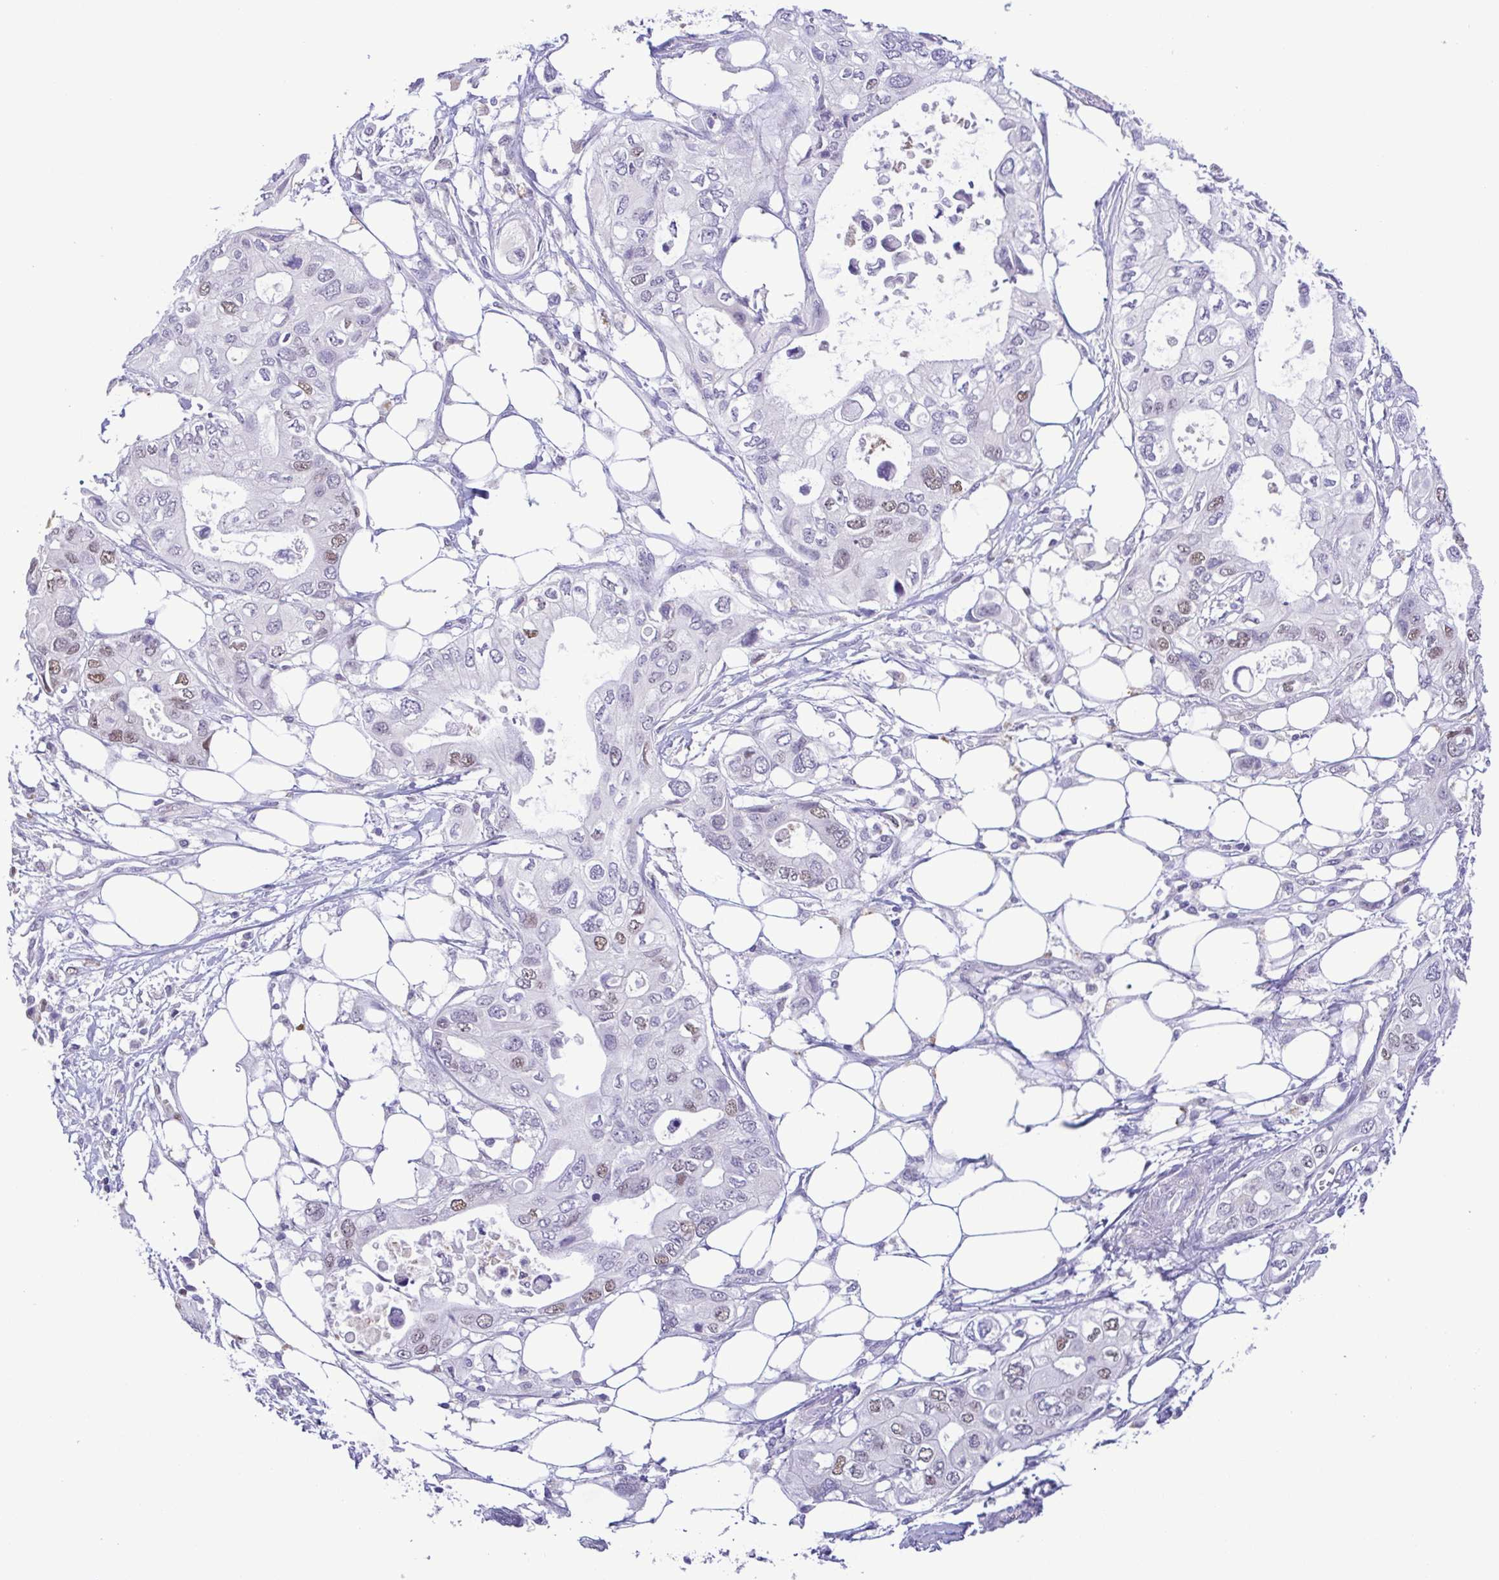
{"staining": {"intensity": "weak", "quantity": "<25%", "location": "nuclear"}, "tissue": "pancreatic cancer", "cell_type": "Tumor cells", "image_type": "cancer", "snomed": [{"axis": "morphology", "description": "Adenocarcinoma, NOS"}, {"axis": "topography", "description": "Pancreas"}], "caption": "Immunohistochemical staining of adenocarcinoma (pancreatic) demonstrates no significant expression in tumor cells.", "gene": "TIPIN", "patient": {"sex": "female", "age": 63}}